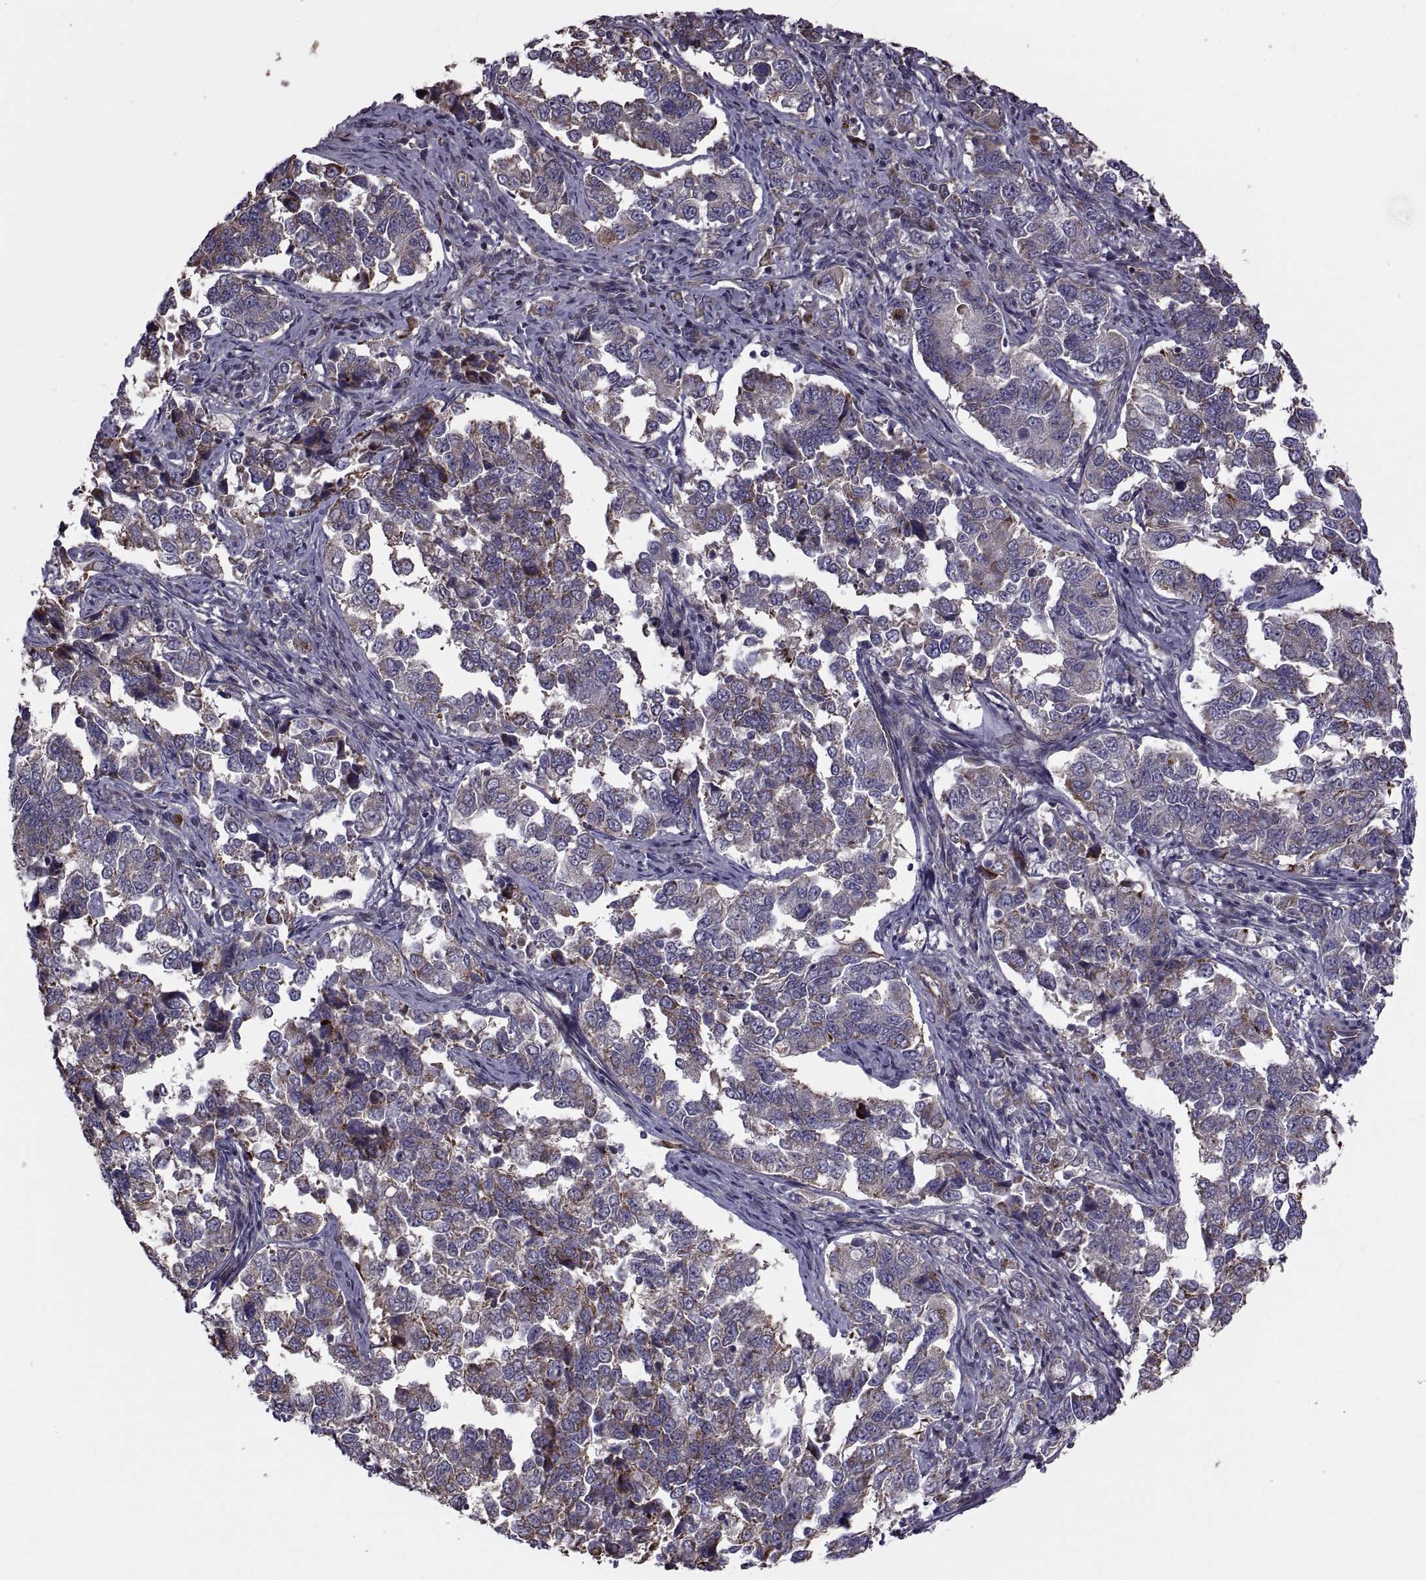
{"staining": {"intensity": "moderate", "quantity": "<25%", "location": "cytoplasmic/membranous"}, "tissue": "endometrial cancer", "cell_type": "Tumor cells", "image_type": "cancer", "snomed": [{"axis": "morphology", "description": "Adenocarcinoma, NOS"}, {"axis": "topography", "description": "Endometrium"}], "caption": "Endometrial adenocarcinoma stained for a protein (brown) shows moderate cytoplasmic/membranous positive expression in approximately <25% of tumor cells.", "gene": "PMM2", "patient": {"sex": "female", "age": 43}}